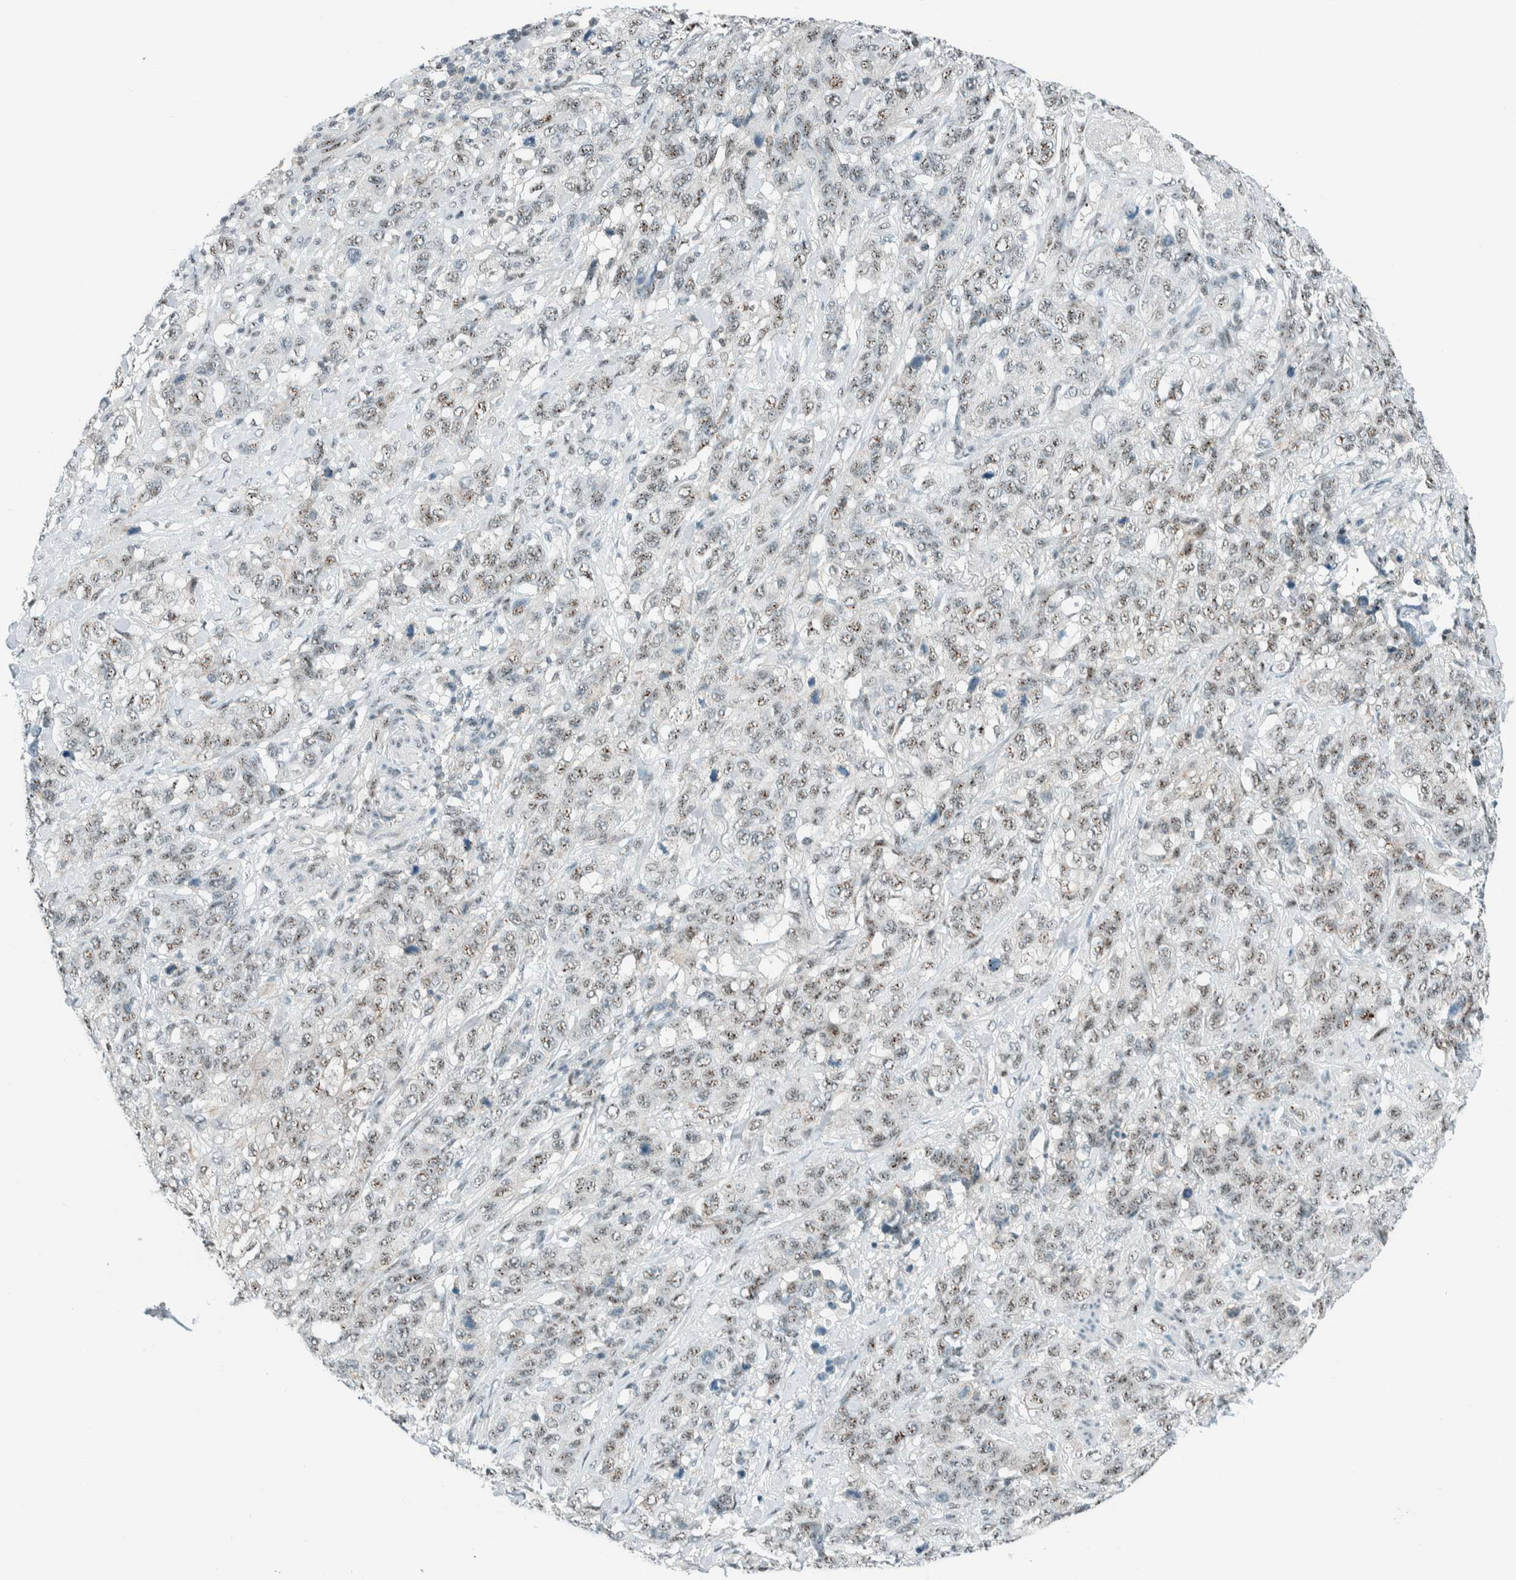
{"staining": {"intensity": "weak", "quantity": ">75%", "location": "nuclear"}, "tissue": "stomach cancer", "cell_type": "Tumor cells", "image_type": "cancer", "snomed": [{"axis": "morphology", "description": "Adenocarcinoma, NOS"}, {"axis": "topography", "description": "Stomach"}], "caption": "Protein staining by immunohistochemistry (IHC) displays weak nuclear staining in approximately >75% of tumor cells in stomach adenocarcinoma.", "gene": "CYSRT1", "patient": {"sex": "male", "age": 48}}